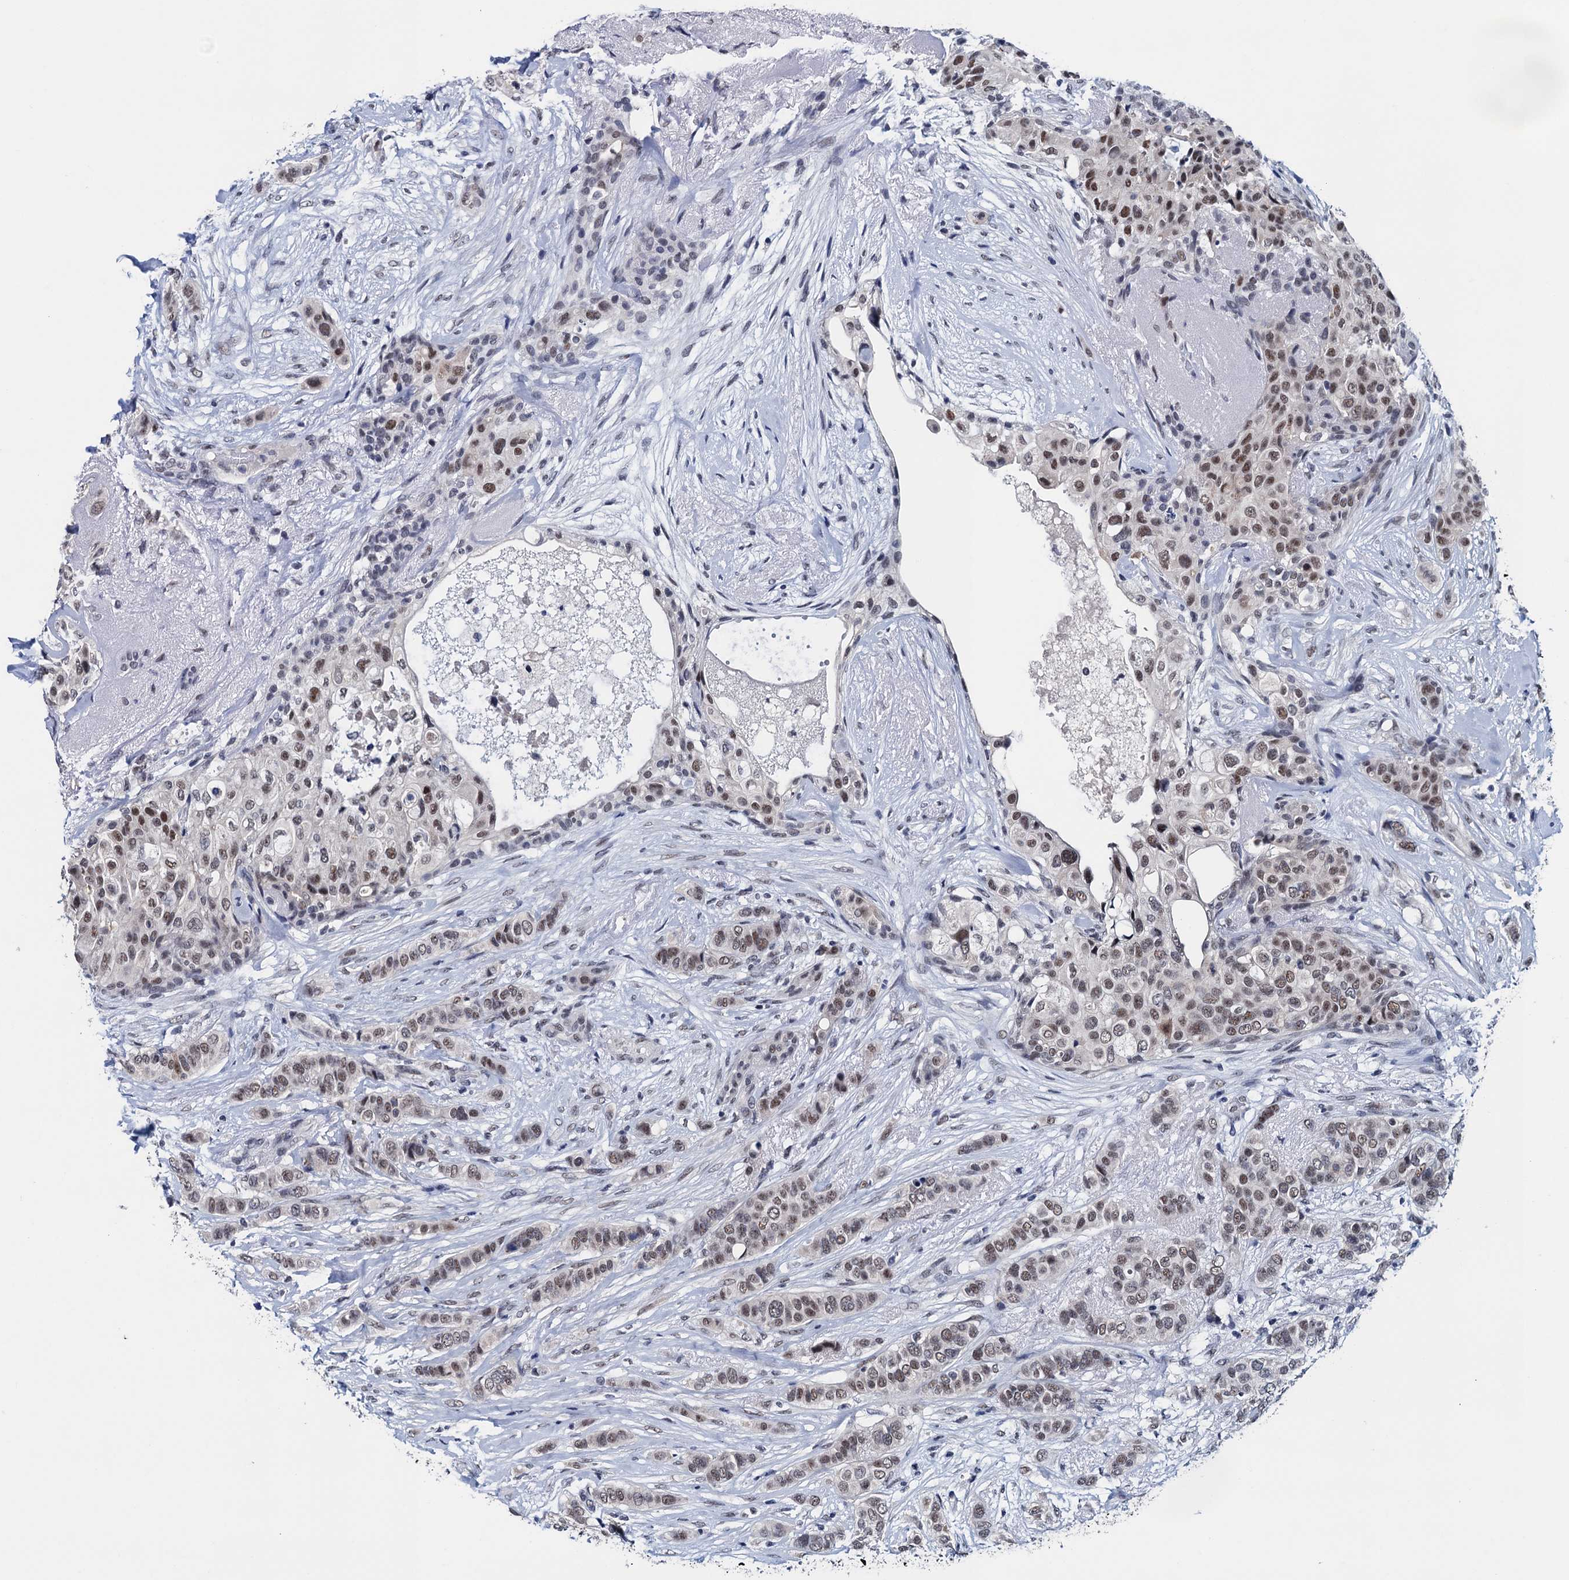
{"staining": {"intensity": "moderate", "quantity": "25%-75%", "location": "nuclear"}, "tissue": "breast cancer", "cell_type": "Tumor cells", "image_type": "cancer", "snomed": [{"axis": "morphology", "description": "Lobular carcinoma"}, {"axis": "topography", "description": "Breast"}], "caption": "Immunohistochemical staining of breast lobular carcinoma displays medium levels of moderate nuclear protein expression in about 25%-75% of tumor cells.", "gene": "FNBP4", "patient": {"sex": "female", "age": 51}}